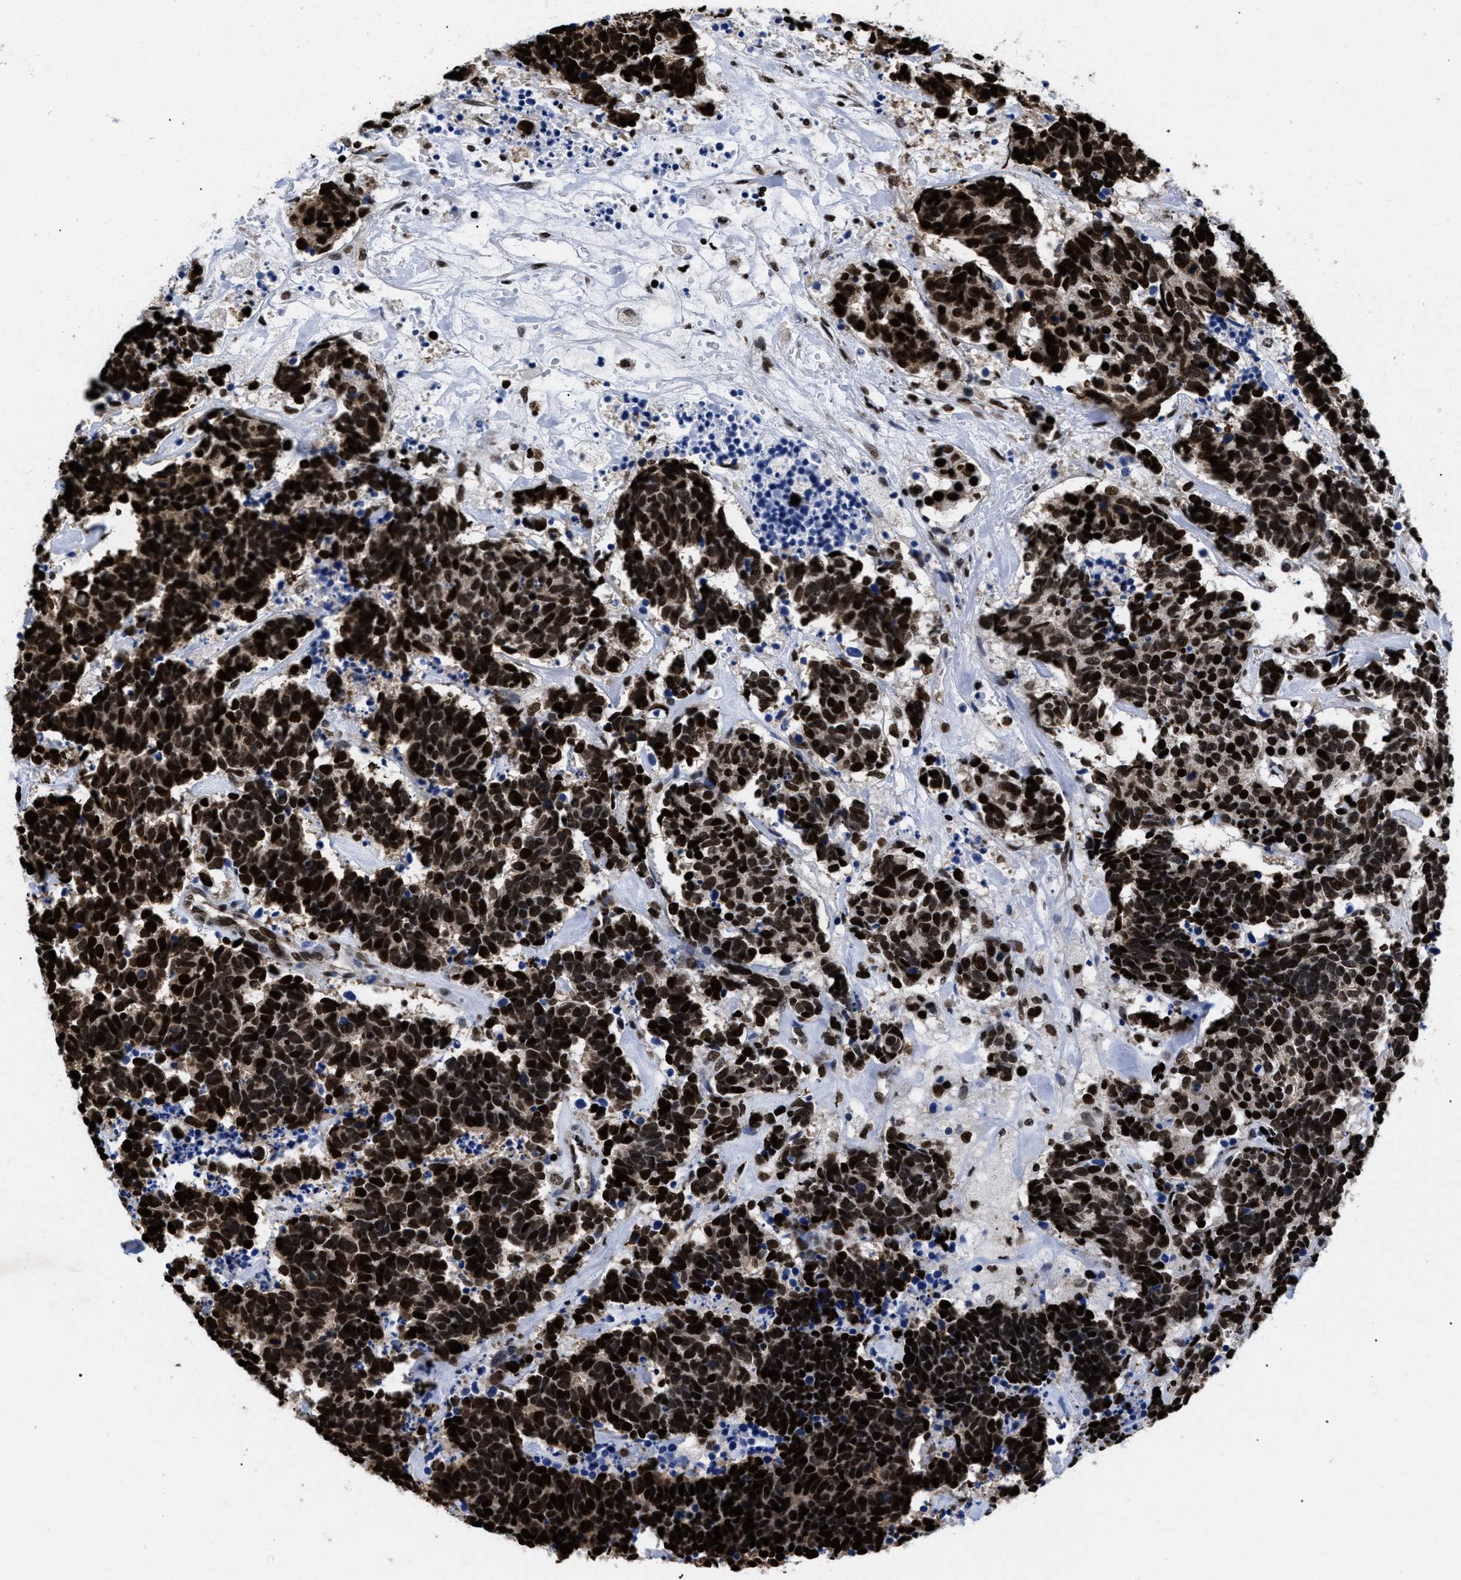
{"staining": {"intensity": "strong", "quantity": ">75%", "location": "nuclear"}, "tissue": "carcinoid", "cell_type": "Tumor cells", "image_type": "cancer", "snomed": [{"axis": "morphology", "description": "Carcinoma, NOS"}, {"axis": "morphology", "description": "Carcinoid, malignant, NOS"}, {"axis": "topography", "description": "Urinary bladder"}], "caption": "Immunohistochemical staining of human carcinoma shows high levels of strong nuclear protein expression in about >75% of tumor cells.", "gene": "CALHM3", "patient": {"sex": "male", "age": 57}}